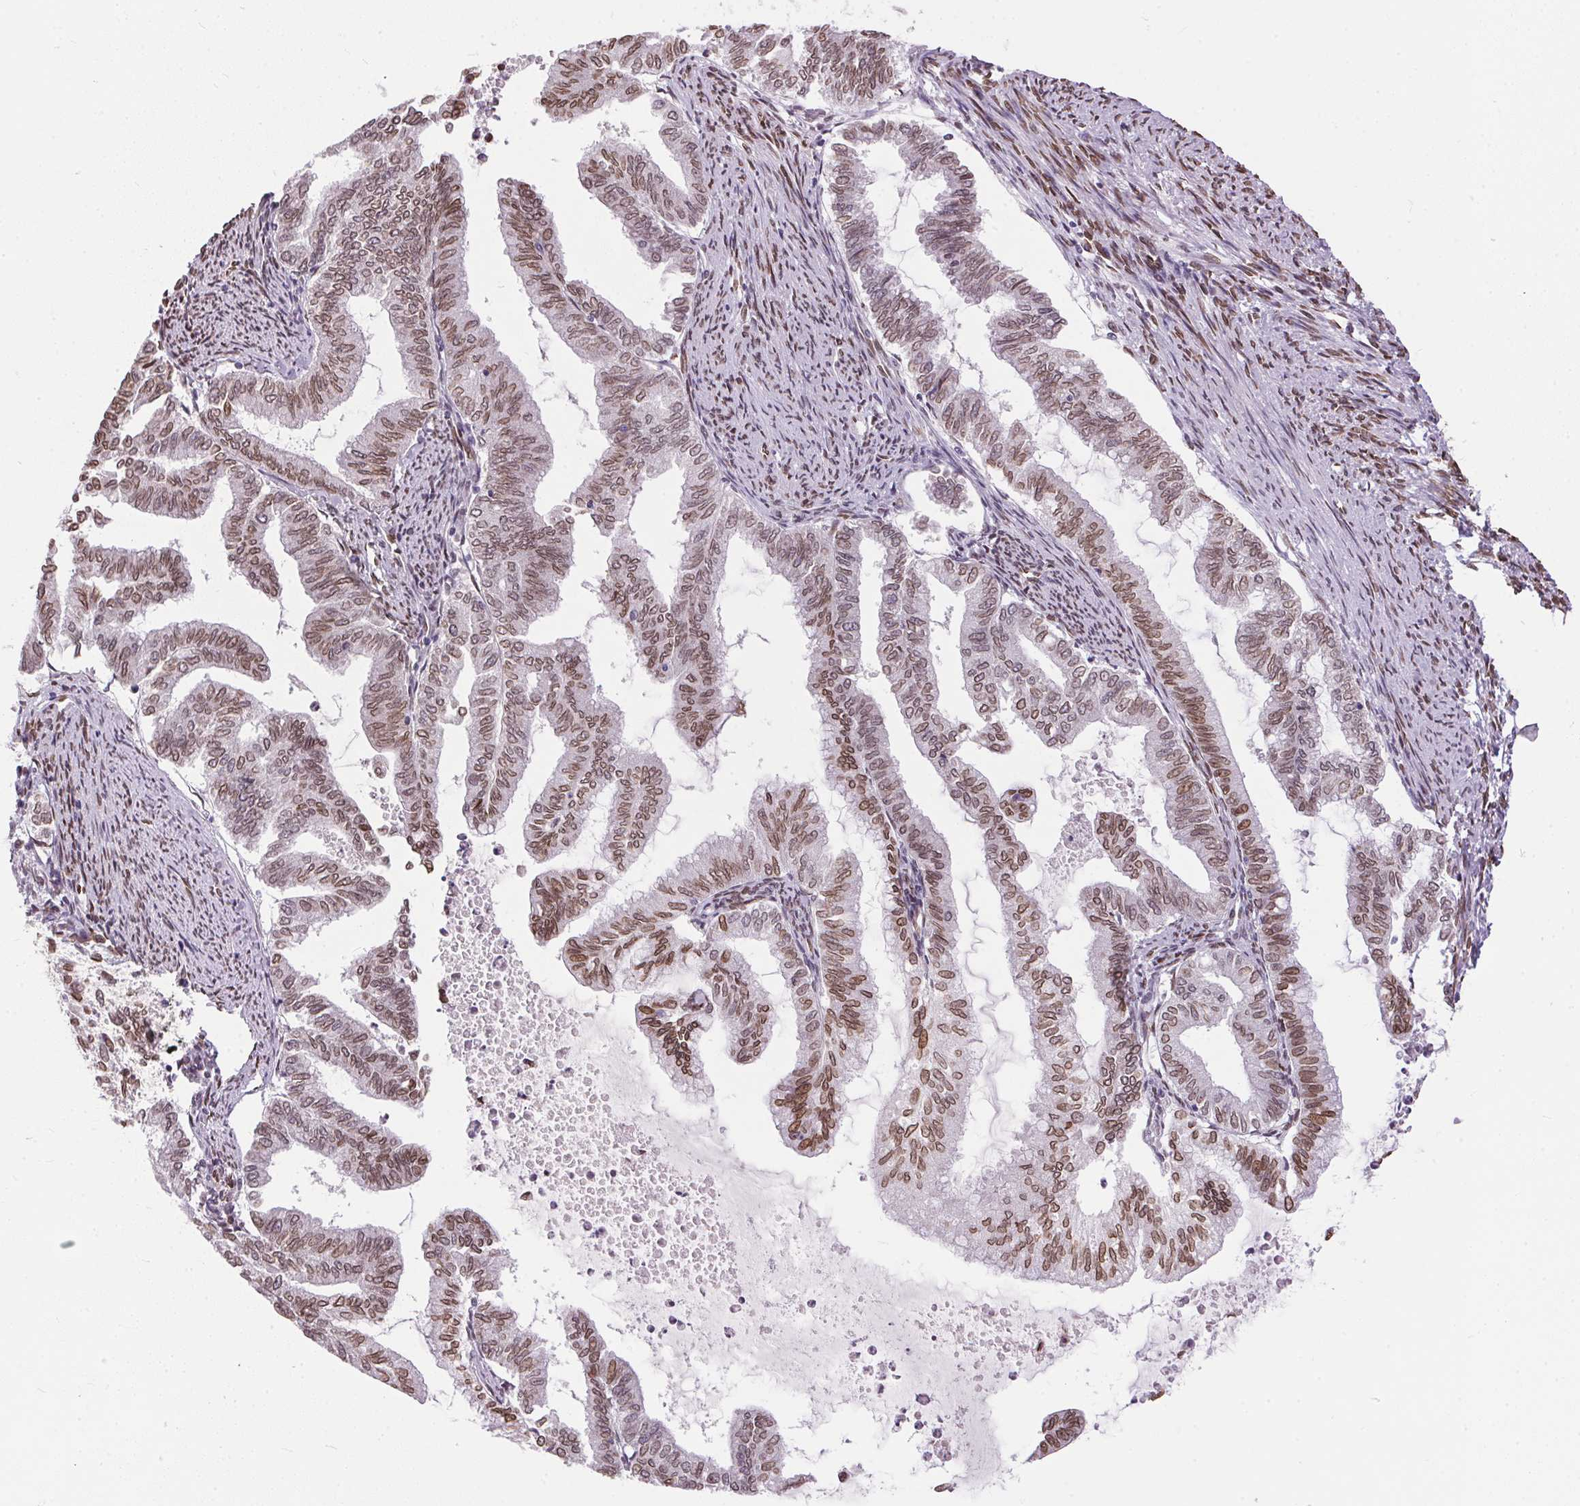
{"staining": {"intensity": "moderate", "quantity": ">75%", "location": "cytoplasmic/membranous,nuclear"}, "tissue": "endometrial cancer", "cell_type": "Tumor cells", "image_type": "cancer", "snomed": [{"axis": "morphology", "description": "Adenocarcinoma, NOS"}, {"axis": "topography", "description": "Endometrium"}], "caption": "Immunohistochemistry (IHC) (DAB (3,3'-diaminobenzidine)) staining of human endometrial adenocarcinoma shows moderate cytoplasmic/membranous and nuclear protein expression in about >75% of tumor cells.", "gene": "TMEM175", "patient": {"sex": "female", "age": 79}}